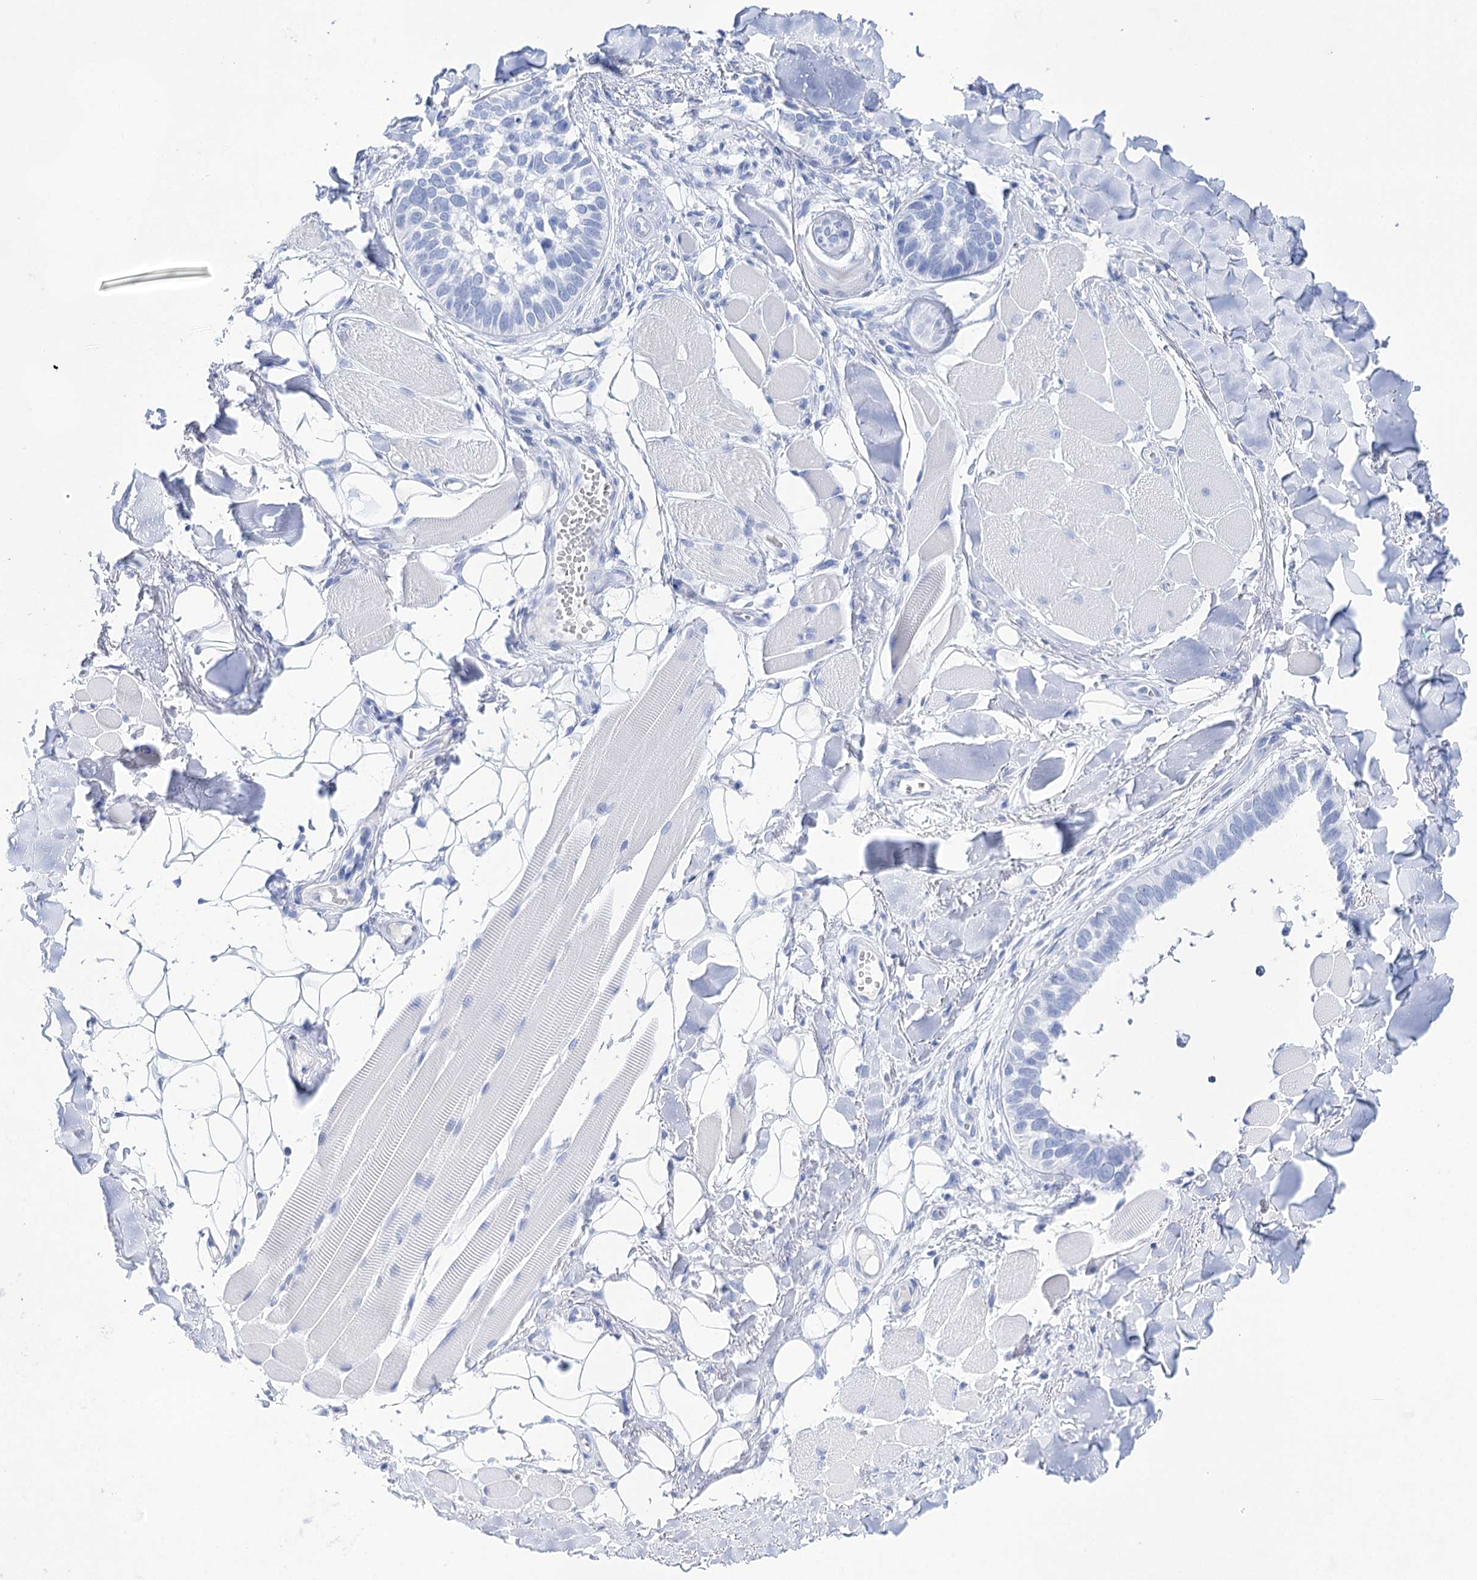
{"staining": {"intensity": "negative", "quantity": "none", "location": "none"}, "tissue": "skin cancer", "cell_type": "Tumor cells", "image_type": "cancer", "snomed": [{"axis": "morphology", "description": "Basal cell carcinoma"}, {"axis": "topography", "description": "Skin"}], "caption": "Immunohistochemistry of human basal cell carcinoma (skin) demonstrates no expression in tumor cells.", "gene": "LALBA", "patient": {"sex": "male", "age": 62}}